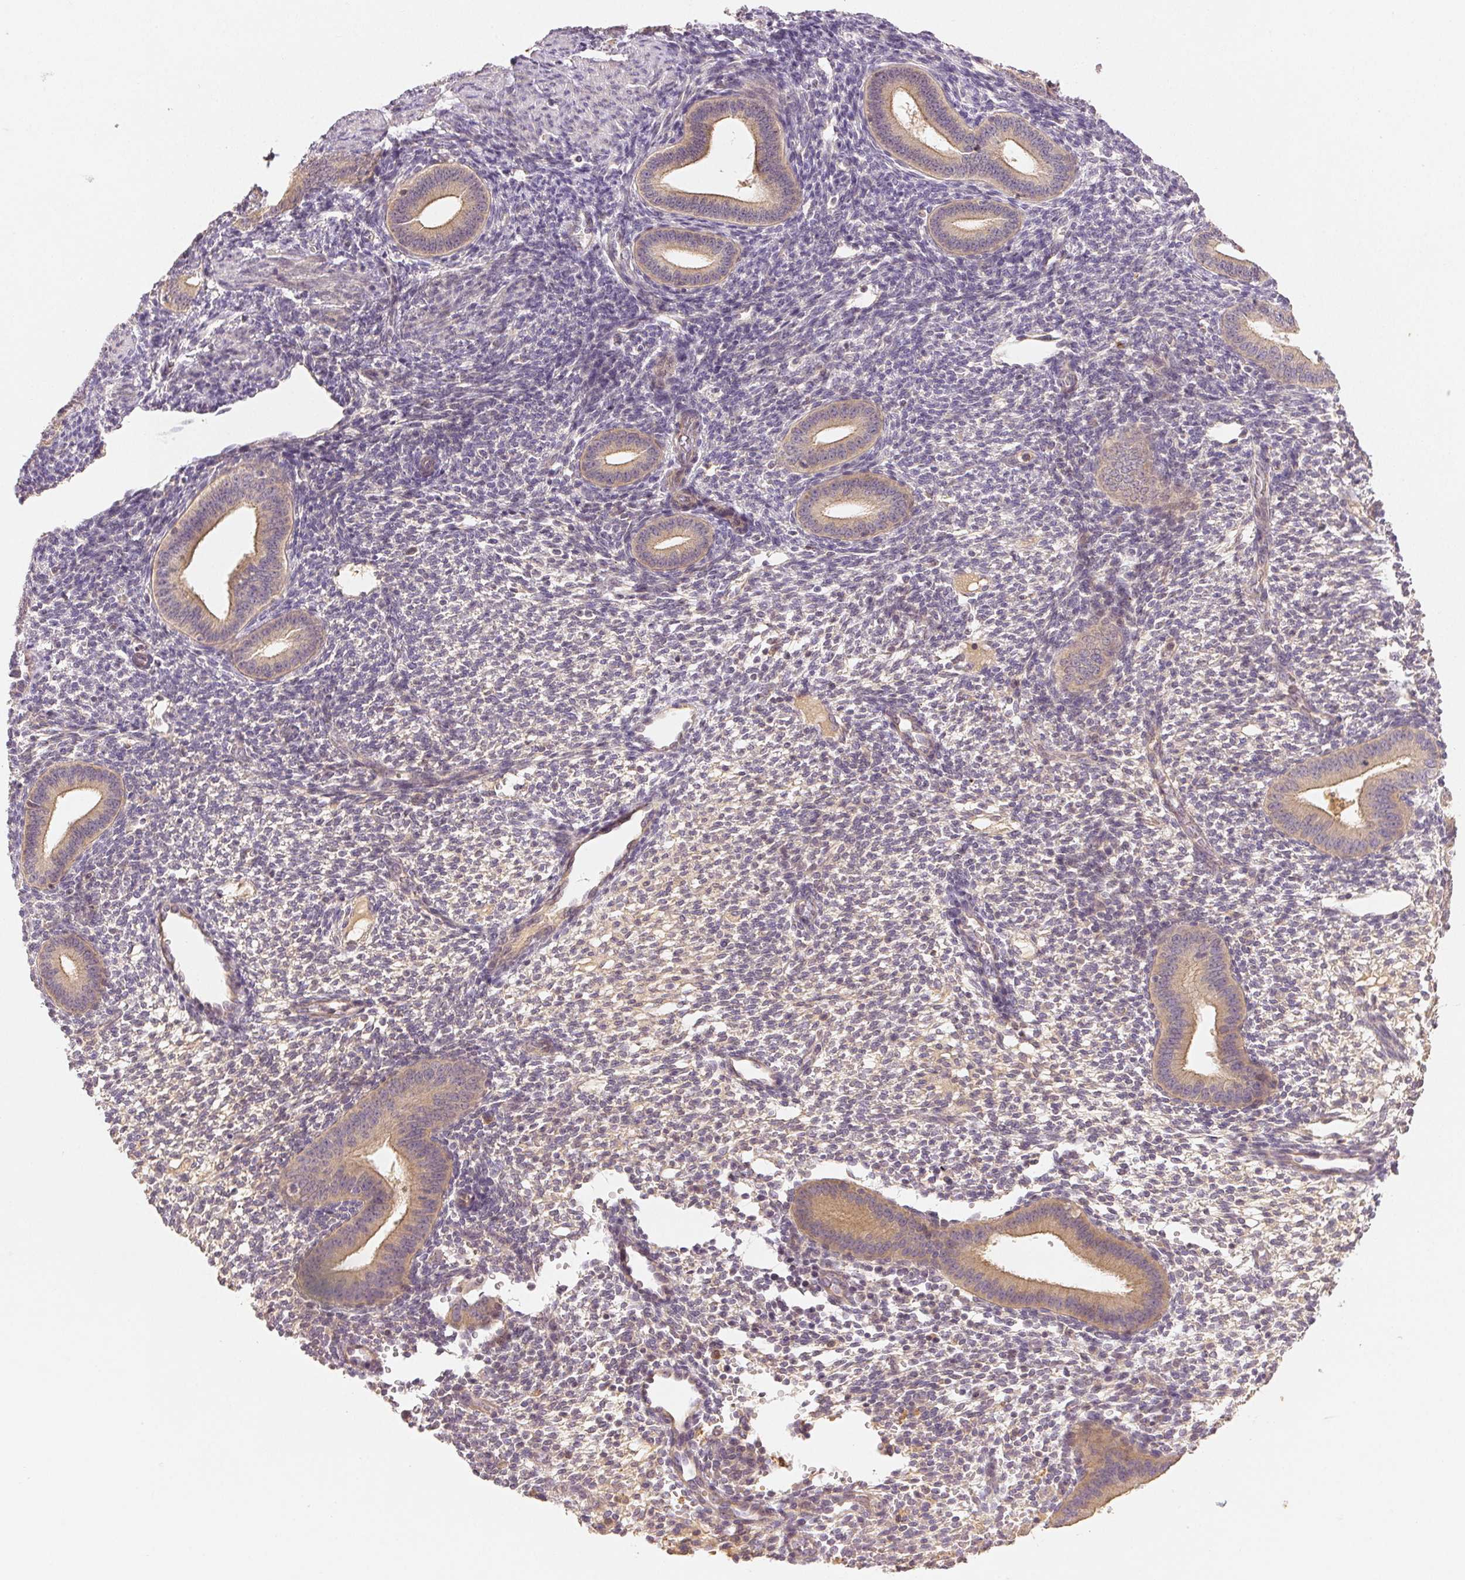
{"staining": {"intensity": "negative", "quantity": "none", "location": "none"}, "tissue": "endometrium", "cell_type": "Cells in endometrial stroma", "image_type": "normal", "snomed": [{"axis": "morphology", "description": "Normal tissue, NOS"}, {"axis": "topography", "description": "Endometrium"}], "caption": "Immunohistochemical staining of normal human endometrium shows no significant staining in cells in endometrial stroma.", "gene": "YIF1B", "patient": {"sex": "female", "age": 40}}